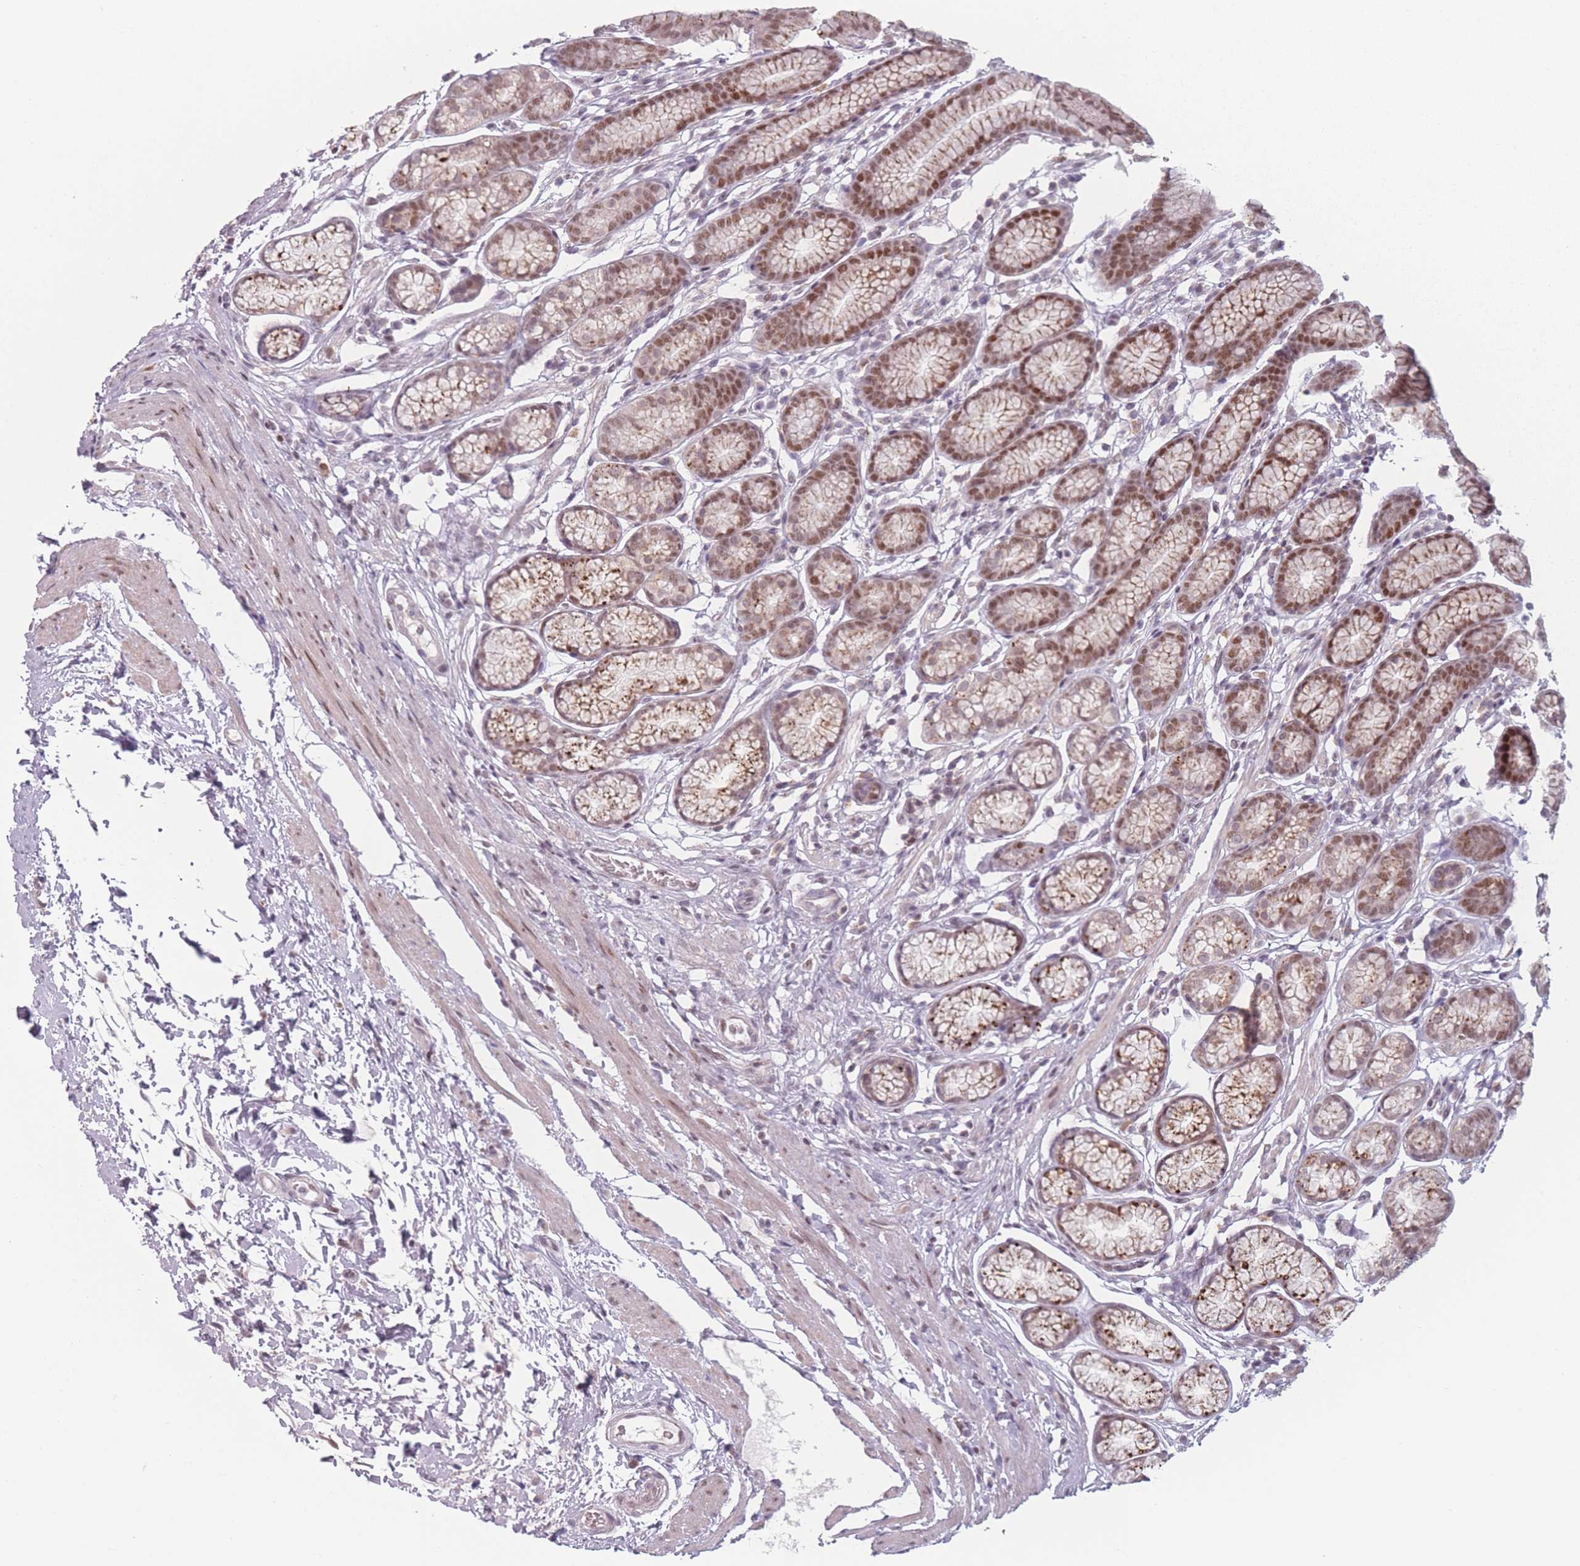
{"staining": {"intensity": "moderate", "quantity": "25%-75%", "location": "cytoplasmic/membranous,nuclear"}, "tissue": "stomach", "cell_type": "Glandular cells", "image_type": "normal", "snomed": [{"axis": "morphology", "description": "Normal tissue, NOS"}, {"axis": "topography", "description": "Stomach"}], "caption": "Immunohistochemical staining of benign human stomach demonstrates moderate cytoplasmic/membranous,nuclear protein expression in about 25%-75% of glandular cells.", "gene": "OR10C1", "patient": {"sex": "male", "age": 42}}